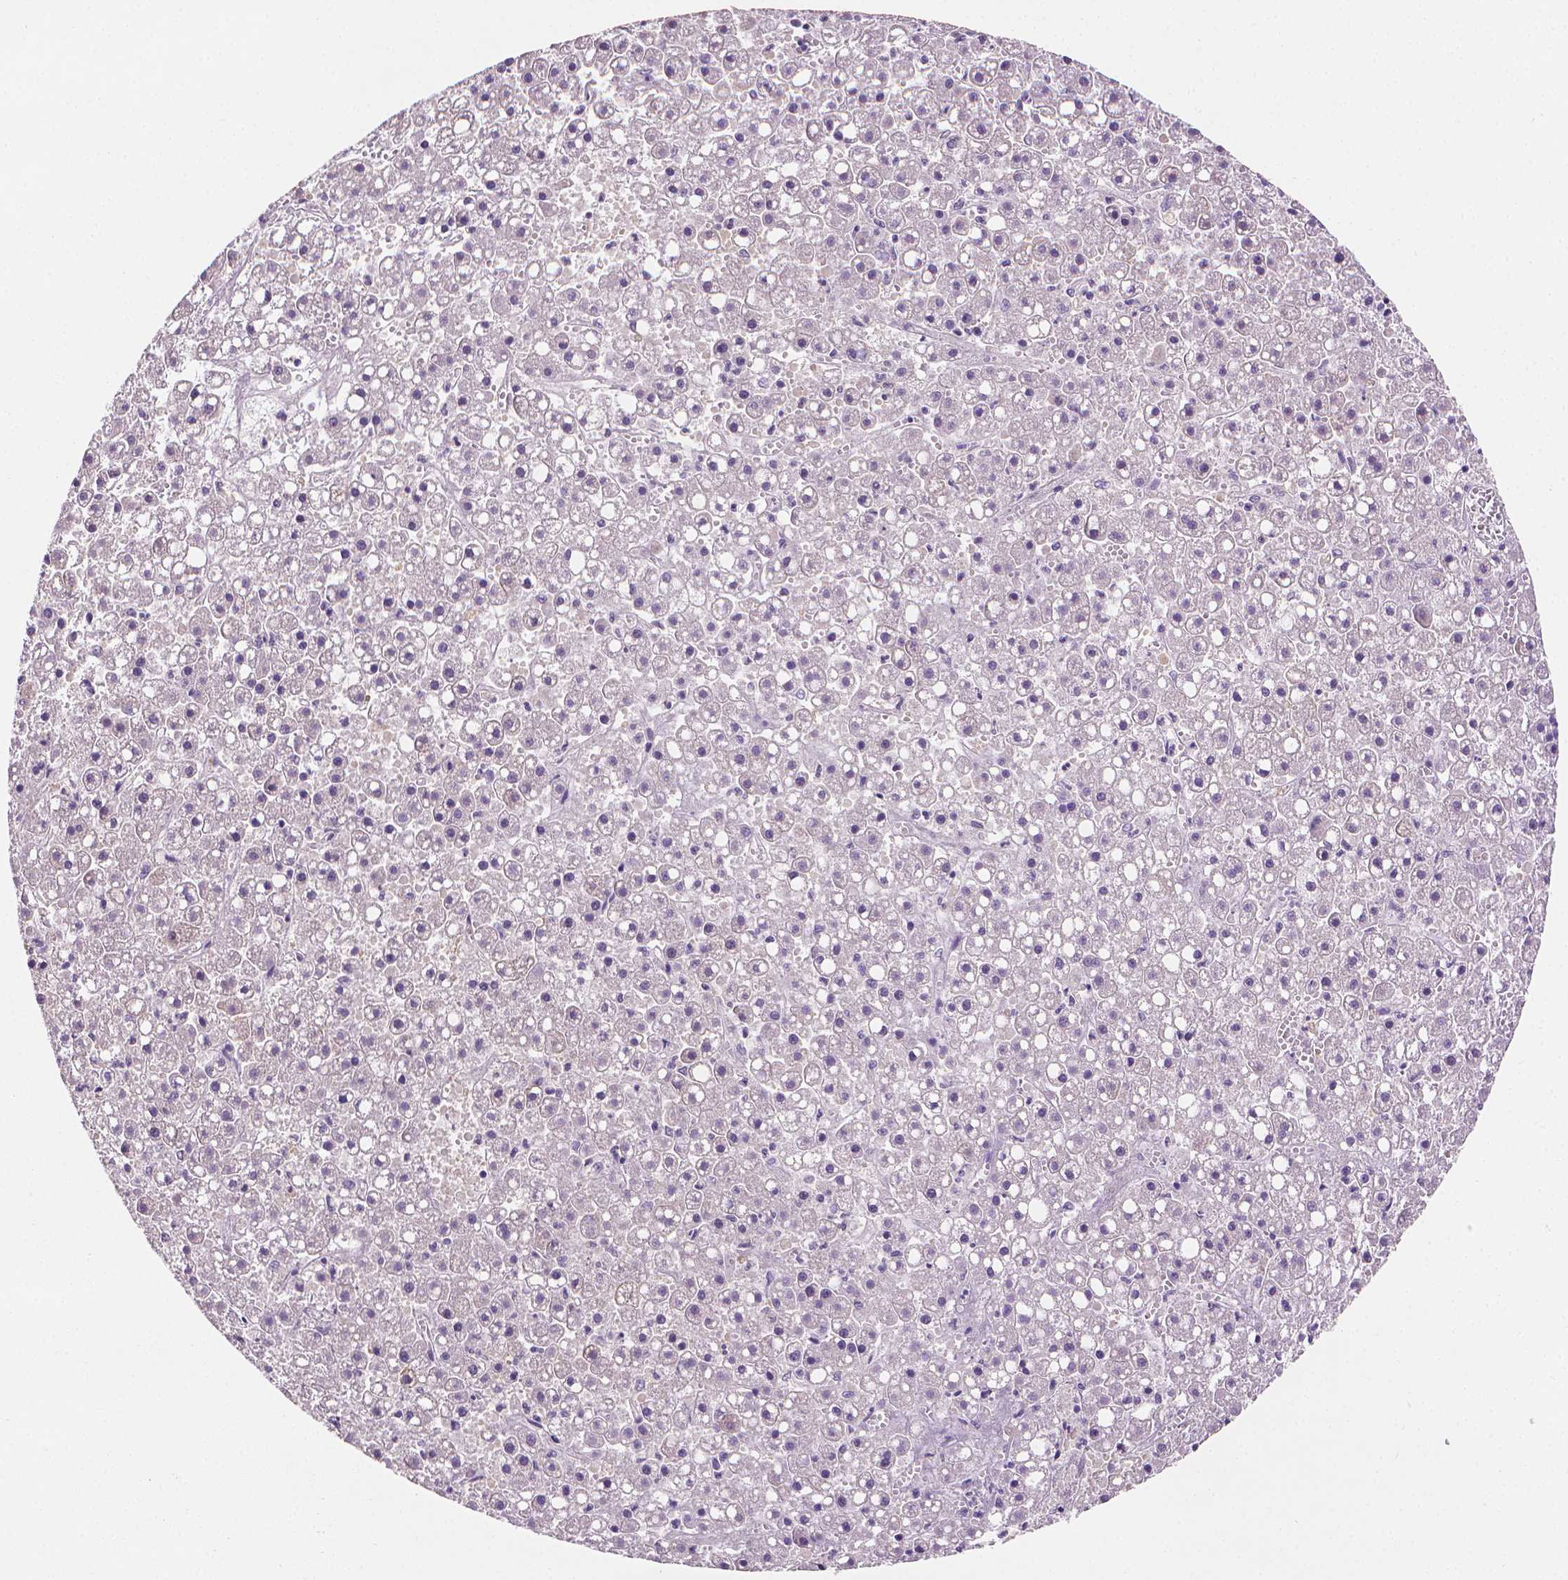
{"staining": {"intensity": "negative", "quantity": "none", "location": "none"}, "tissue": "liver cancer", "cell_type": "Tumor cells", "image_type": "cancer", "snomed": [{"axis": "morphology", "description": "Carcinoma, Hepatocellular, NOS"}, {"axis": "topography", "description": "Liver"}], "caption": "Immunohistochemistry (IHC) photomicrograph of hepatocellular carcinoma (liver) stained for a protein (brown), which reveals no staining in tumor cells. (DAB (3,3'-diaminobenzidine) IHC, high magnification).", "gene": "FASN", "patient": {"sex": "male", "age": 67}}